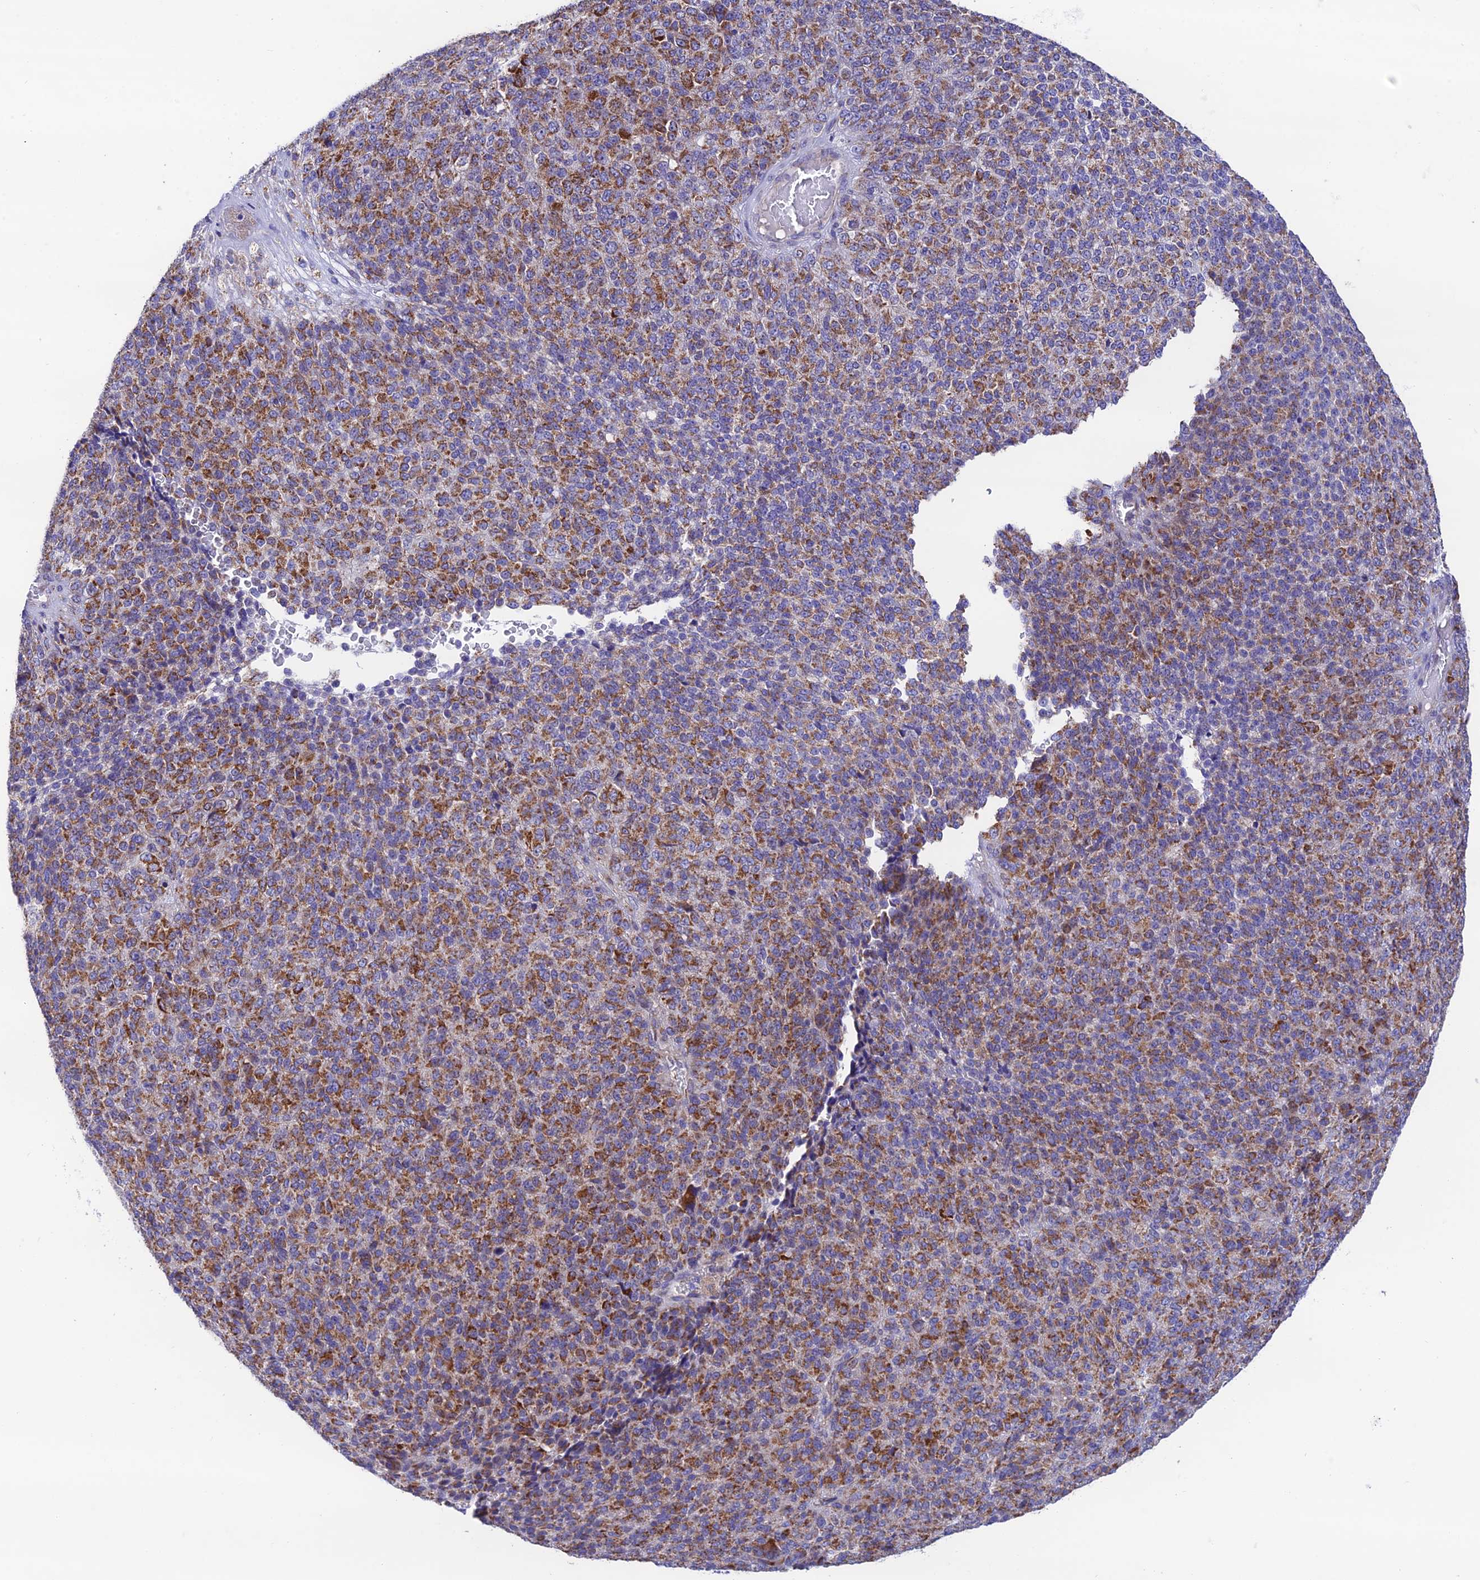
{"staining": {"intensity": "moderate", "quantity": ">75%", "location": "cytoplasmic/membranous"}, "tissue": "melanoma", "cell_type": "Tumor cells", "image_type": "cancer", "snomed": [{"axis": "morphology", "description": "Malignant melanoma, Metastatic site"}, {"axis": "topography", "description": "Brain"}], "caption": "Immunohistochemistry (DAB (3,3'-diaminobenzidine)) staining of human malignant melanoma (metastatic site) reveals moderate cytoplasmic/membranous protein staining in about >75% of tumor cells.", "gene": "HSDL2", "patient": {"sex": "female", "age": 56}}